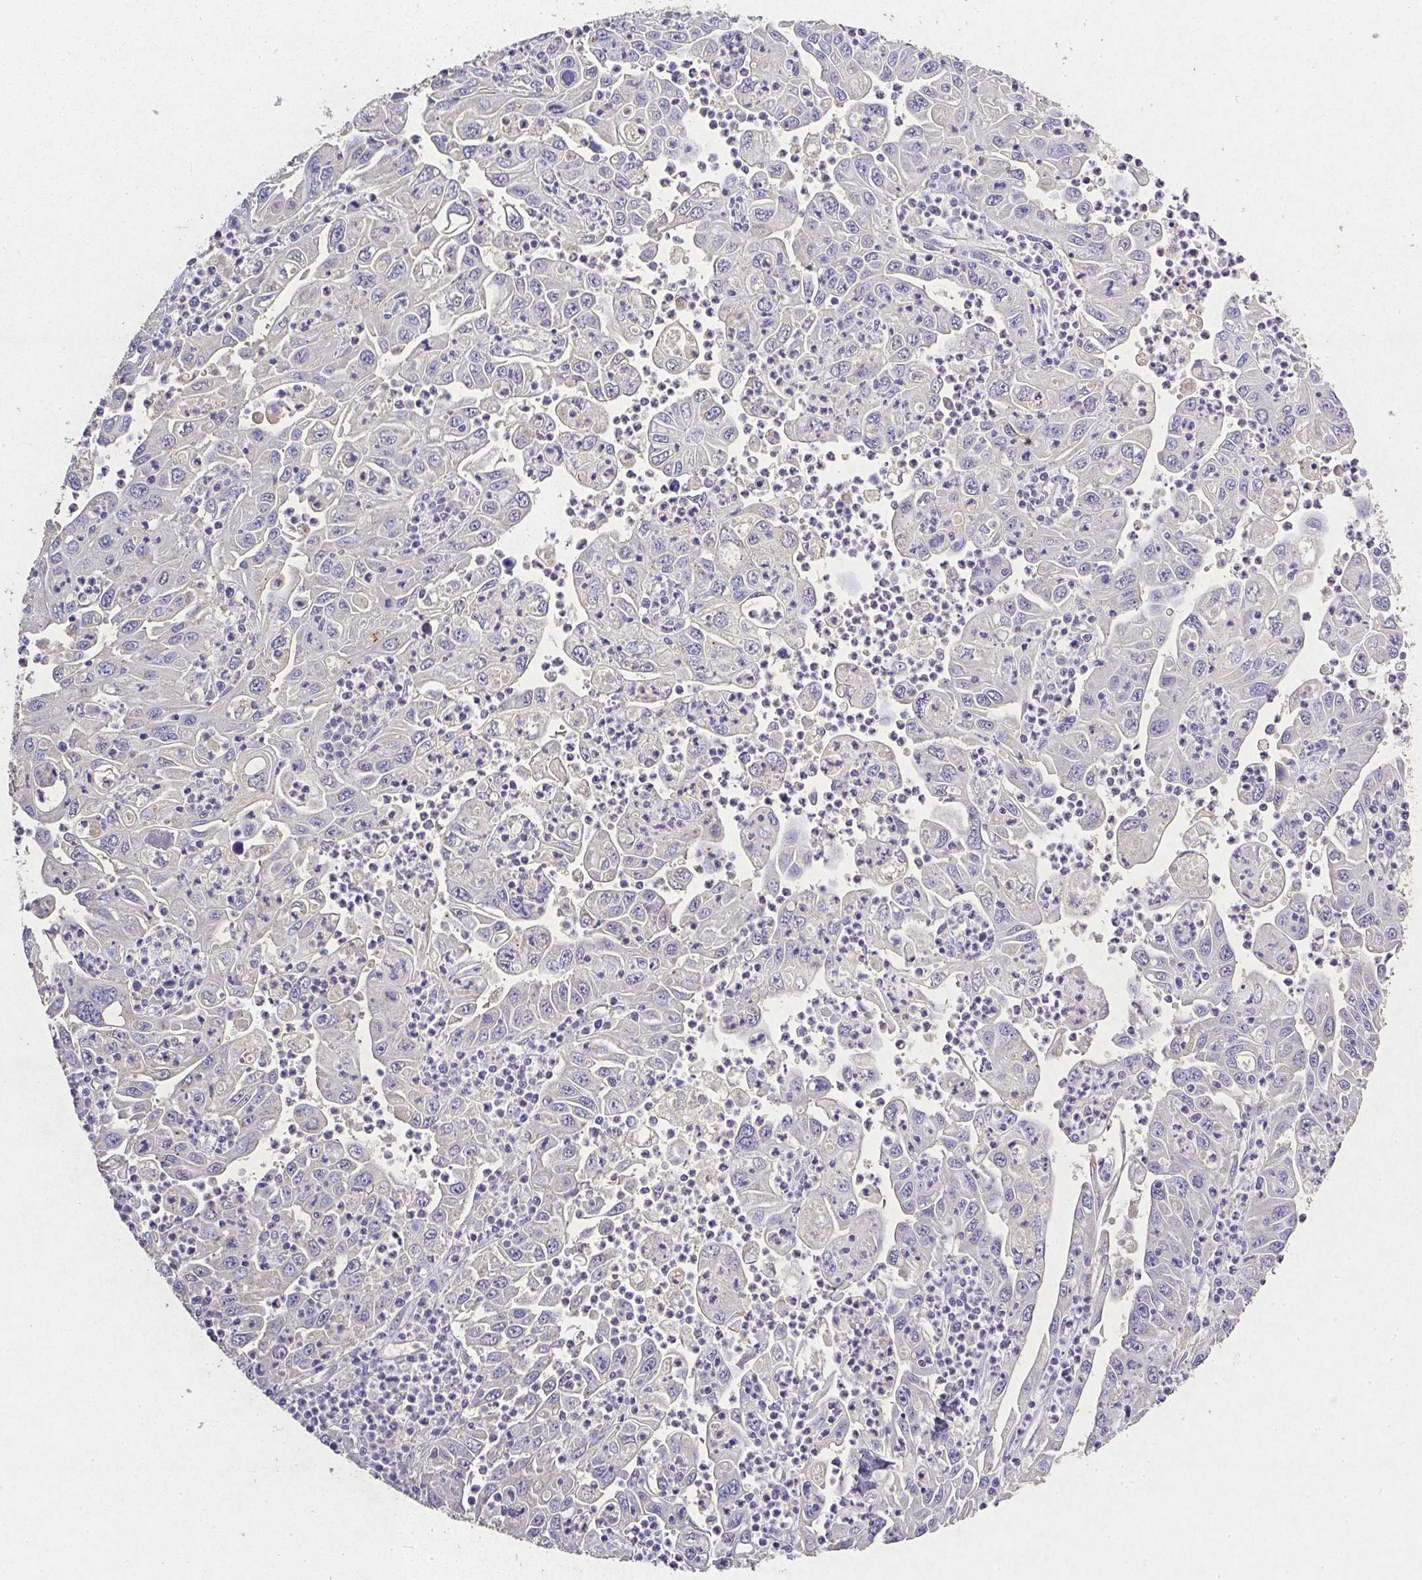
{"staining": {"intensity": "negative", "quantity": "none", "location": "none"}, "tissue": "endometrial cancer", "cell_type": "Tumor cells", "image_type": "cancer", "snomed": [{"axis": "morphology", "description": "Adenocarcinoma, NOS"}, {"axis": "topography", "description": "Uterus"}], "caption": "The photomicrograph reveals no significant staining in tumor cells of endometrial cancer (adenocarcinoma).", "gene": "RPS2", "patient": {"sex": "female", "age": 62}}